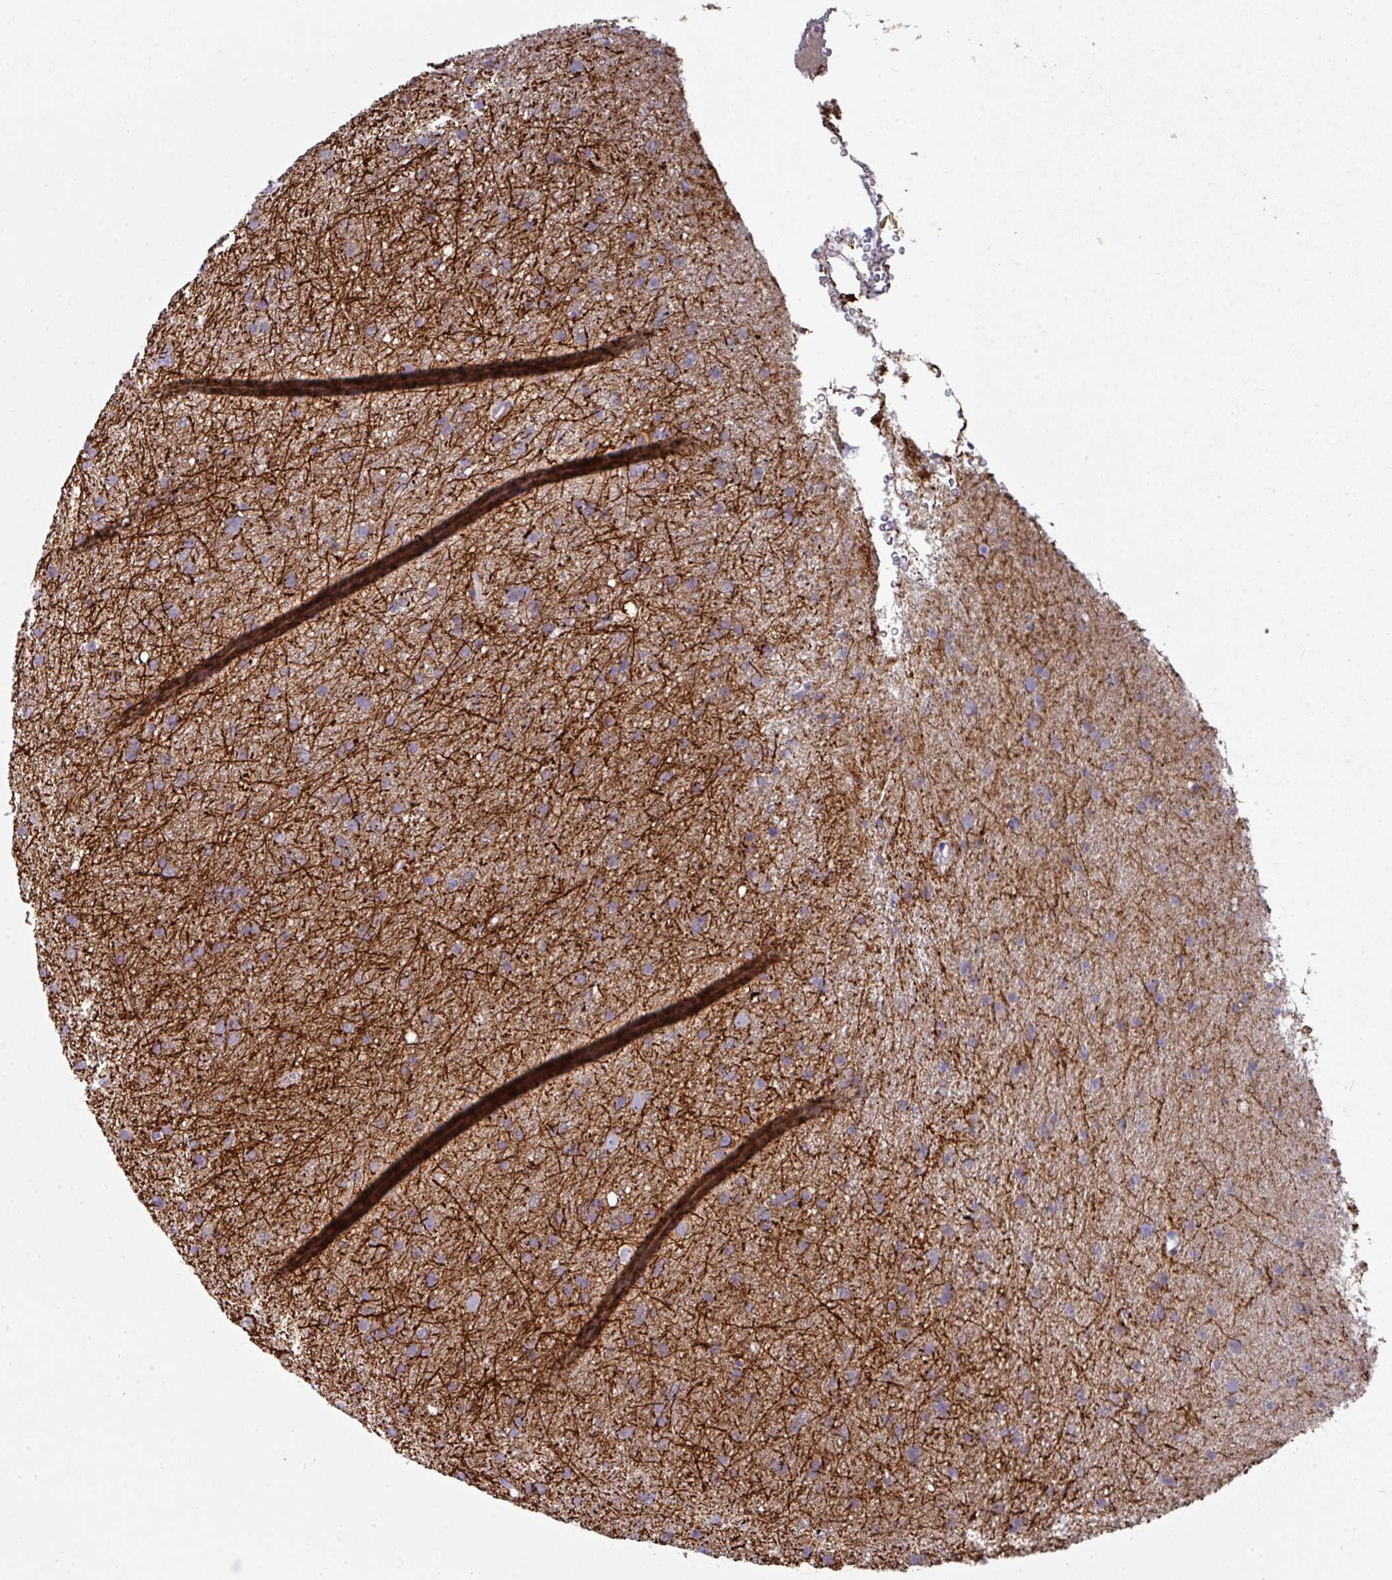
{"staining": {"intensity": "negative", "quantity": "none", "location": "none"}, "tissue": "glioma", "cell_type": "Tumor cells", "image_type": "cancer", "snomed": [{"axis": "morphology", "description": "Glioma, malignant, Low grade"}, {"axis": "topography", "description": "Cerebral cortex"}], "caption": "Tumor cells show no significant positivity in glioma.", "gene": "IL4R", "patient": {"sex": "female", "age": 39}}